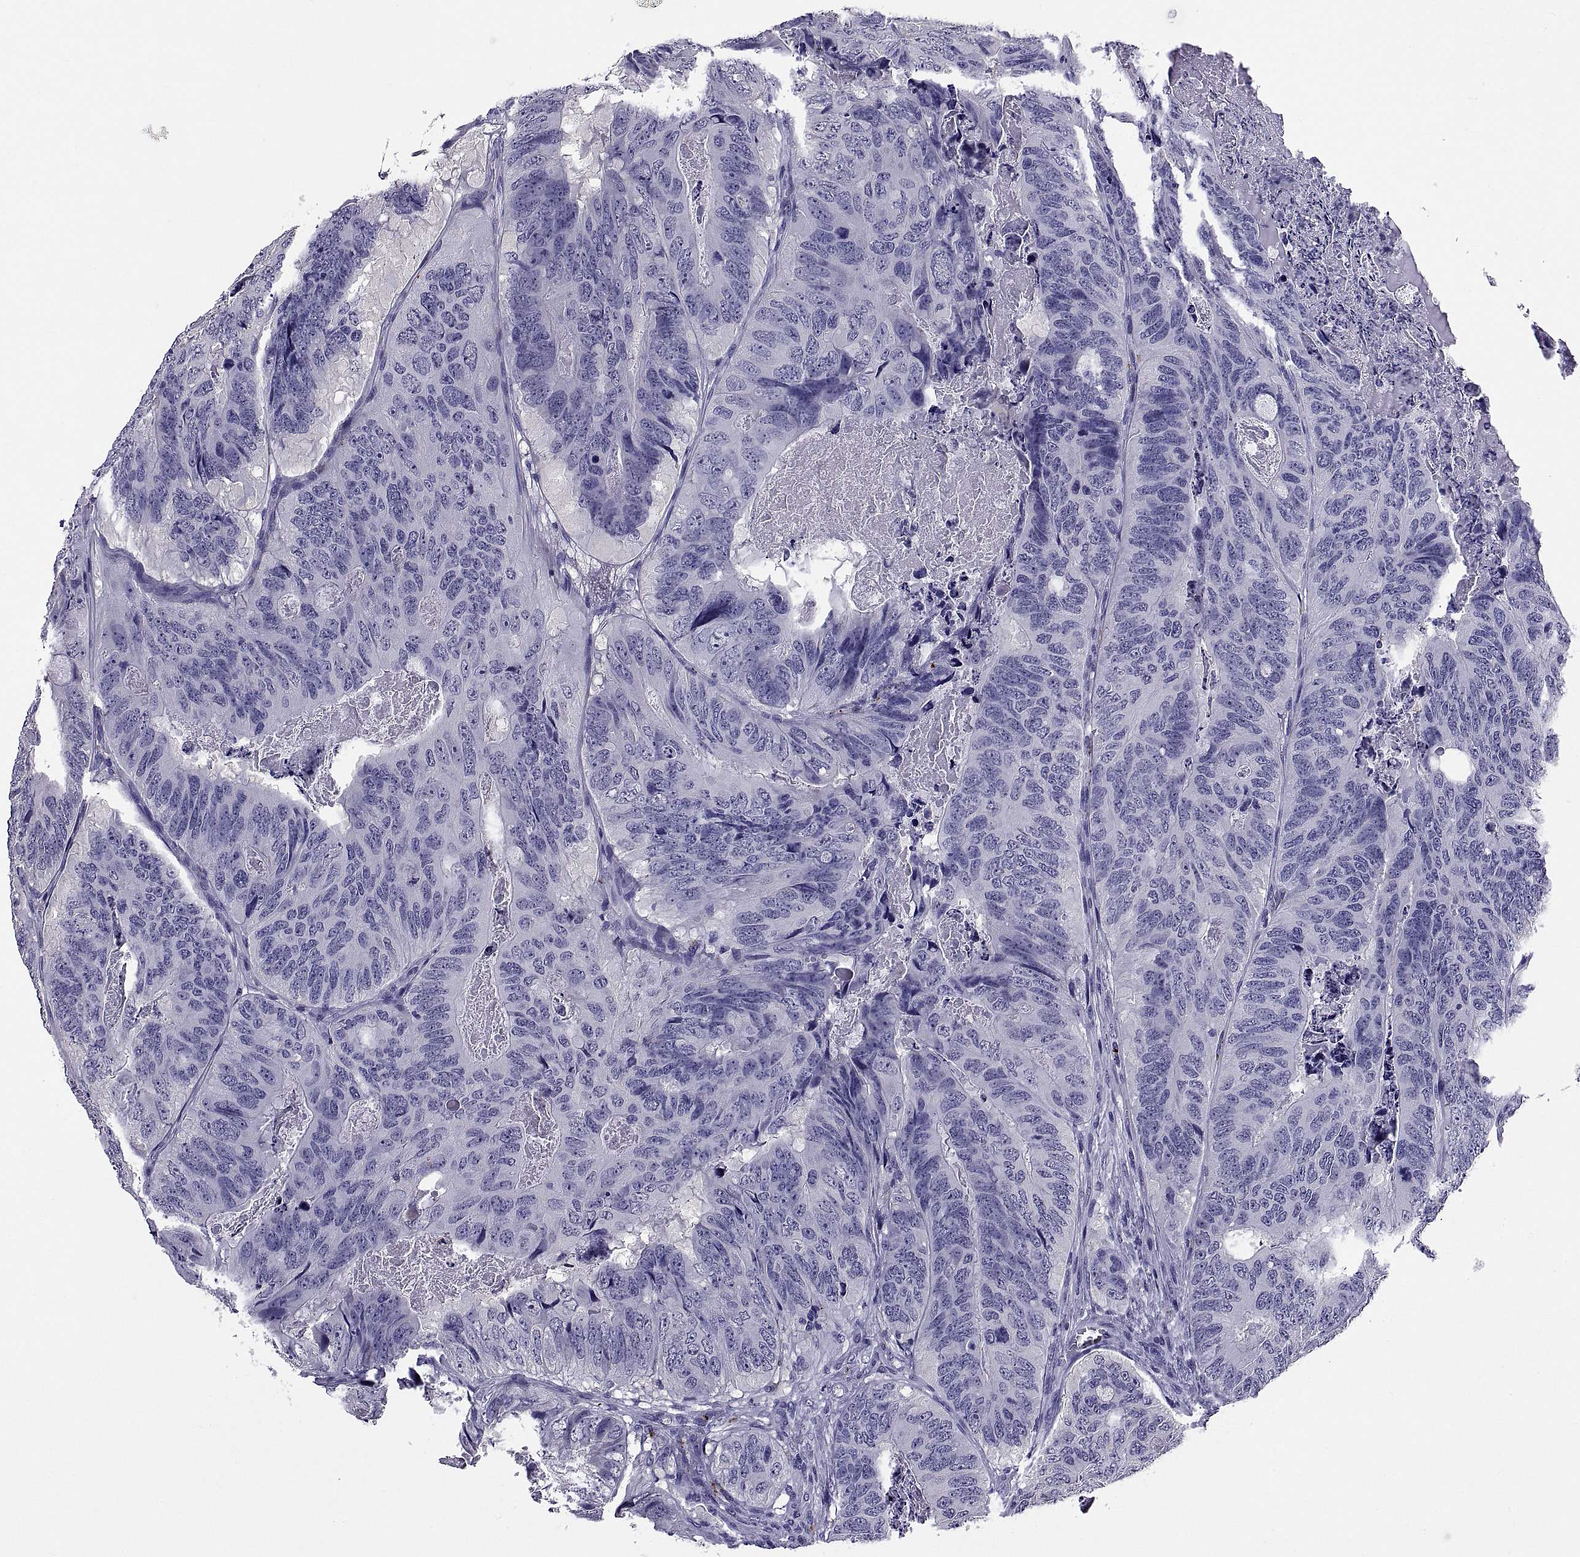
{"staining": {"intensity": "negative", "quantity": "none", "location": "none"}, "tissue": "colorectal cancer", "cell_type": "Tumor cells", "image_type": "cancer", "snomed": [{"axis": "morphology", "description": "Adenocarcinoma, NOS"}, {"axis": "topography", "description": "Colon"}], "caption": "IHC image of neoplastic tissue: human colorectal cancer (adenocarcinoma) stained with DAB (3,3'-diaminobenzidine) demonstrates no significant protein positivity in tumor cells.", "gene": "TGFBR3L", "patient": {"sex": "male", "age": 79}}